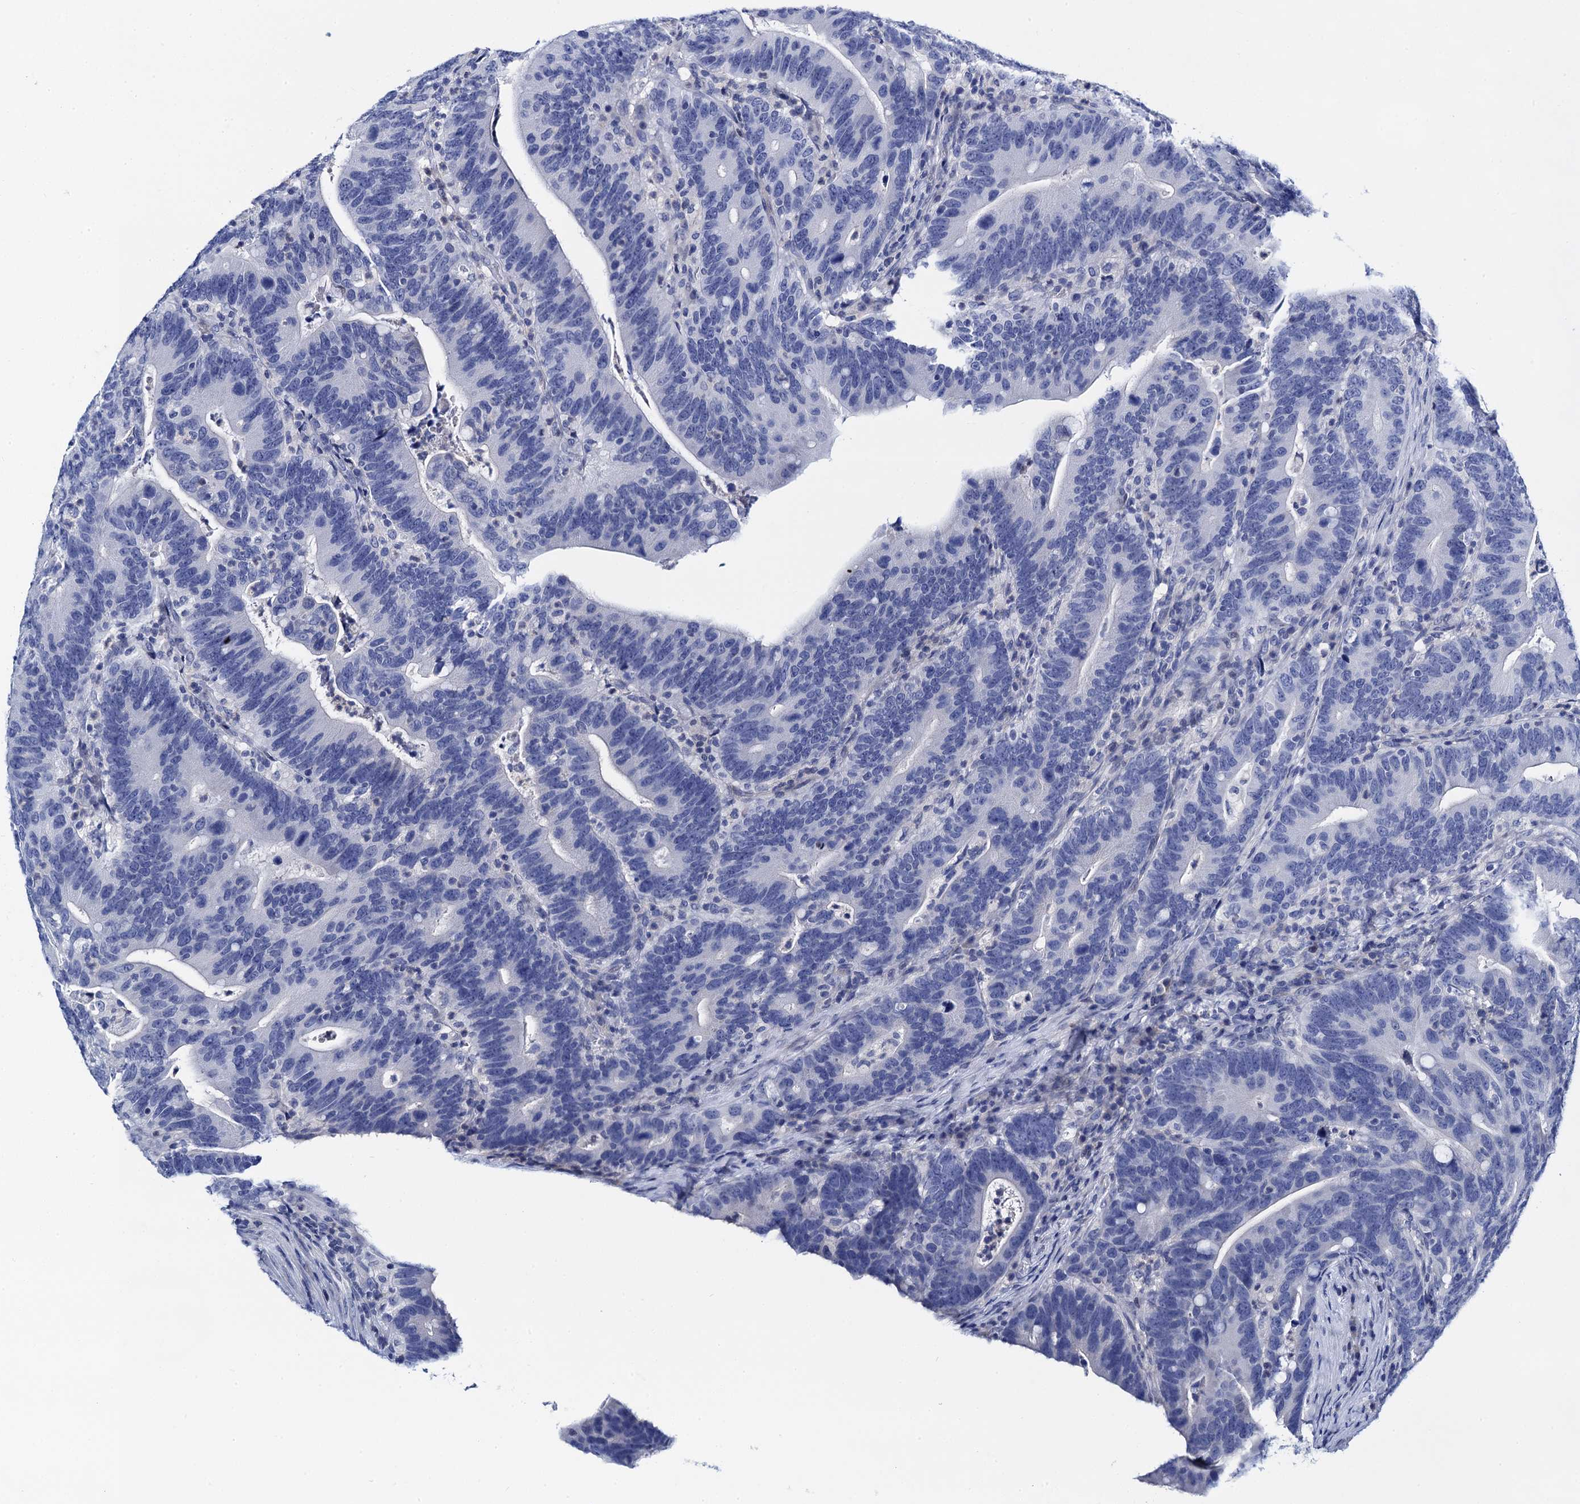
{"staining": {"intensity": "negative", "quantity": "none", "location": "none"}, "tissue": "colorectal cancer", "cell_type": "Tumor cells", "image_type": "cancer", "snomed": [{"axis": "morphology", "description": "Adenocarcinoma, NOS"}, {"axis": "topography", "description": "Colon"}], "caption": "An IHC micrograph of colorectal cancer is shown. There is no staining in tumor cells of colorectal cancer.", "gene": "LYPD3", "patient": {"sex": "female", "age": 66}}